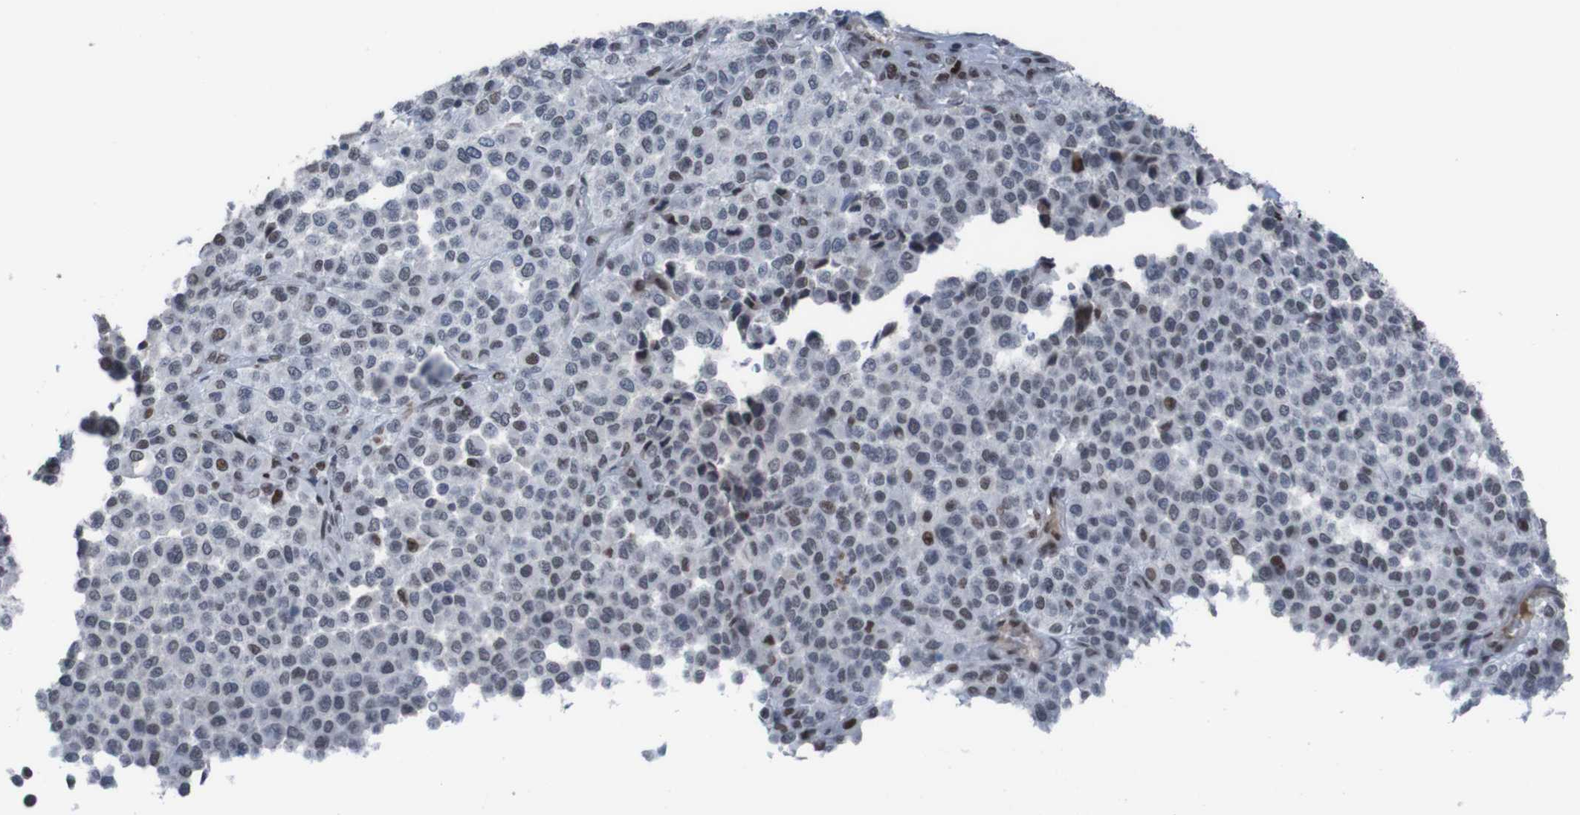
{"staining": {"intensity": "strong", "quantity": "<25%", "location": "nuclear"}, "tissue": "melanoma", "cell_type": "Tumor cells", "image_type": "cancer", "snomed": [{"axis": "morphology", "description": "Malignant melanoma, Metastatic site"}, {"axis": "topography", "description": "Pancreas"}], "caption": "Immunohistochemical staining of malignant melanoma (metastatic site) displays medium levels of strong nuclear protein expression in approximately <25% of tumor cells. (DAB (3,3'-diaminobenzidine) IHC with brightfield microscopy, high magnification).", "gene": "PHF2", "patient": {"sex": "female", "age": 30}}